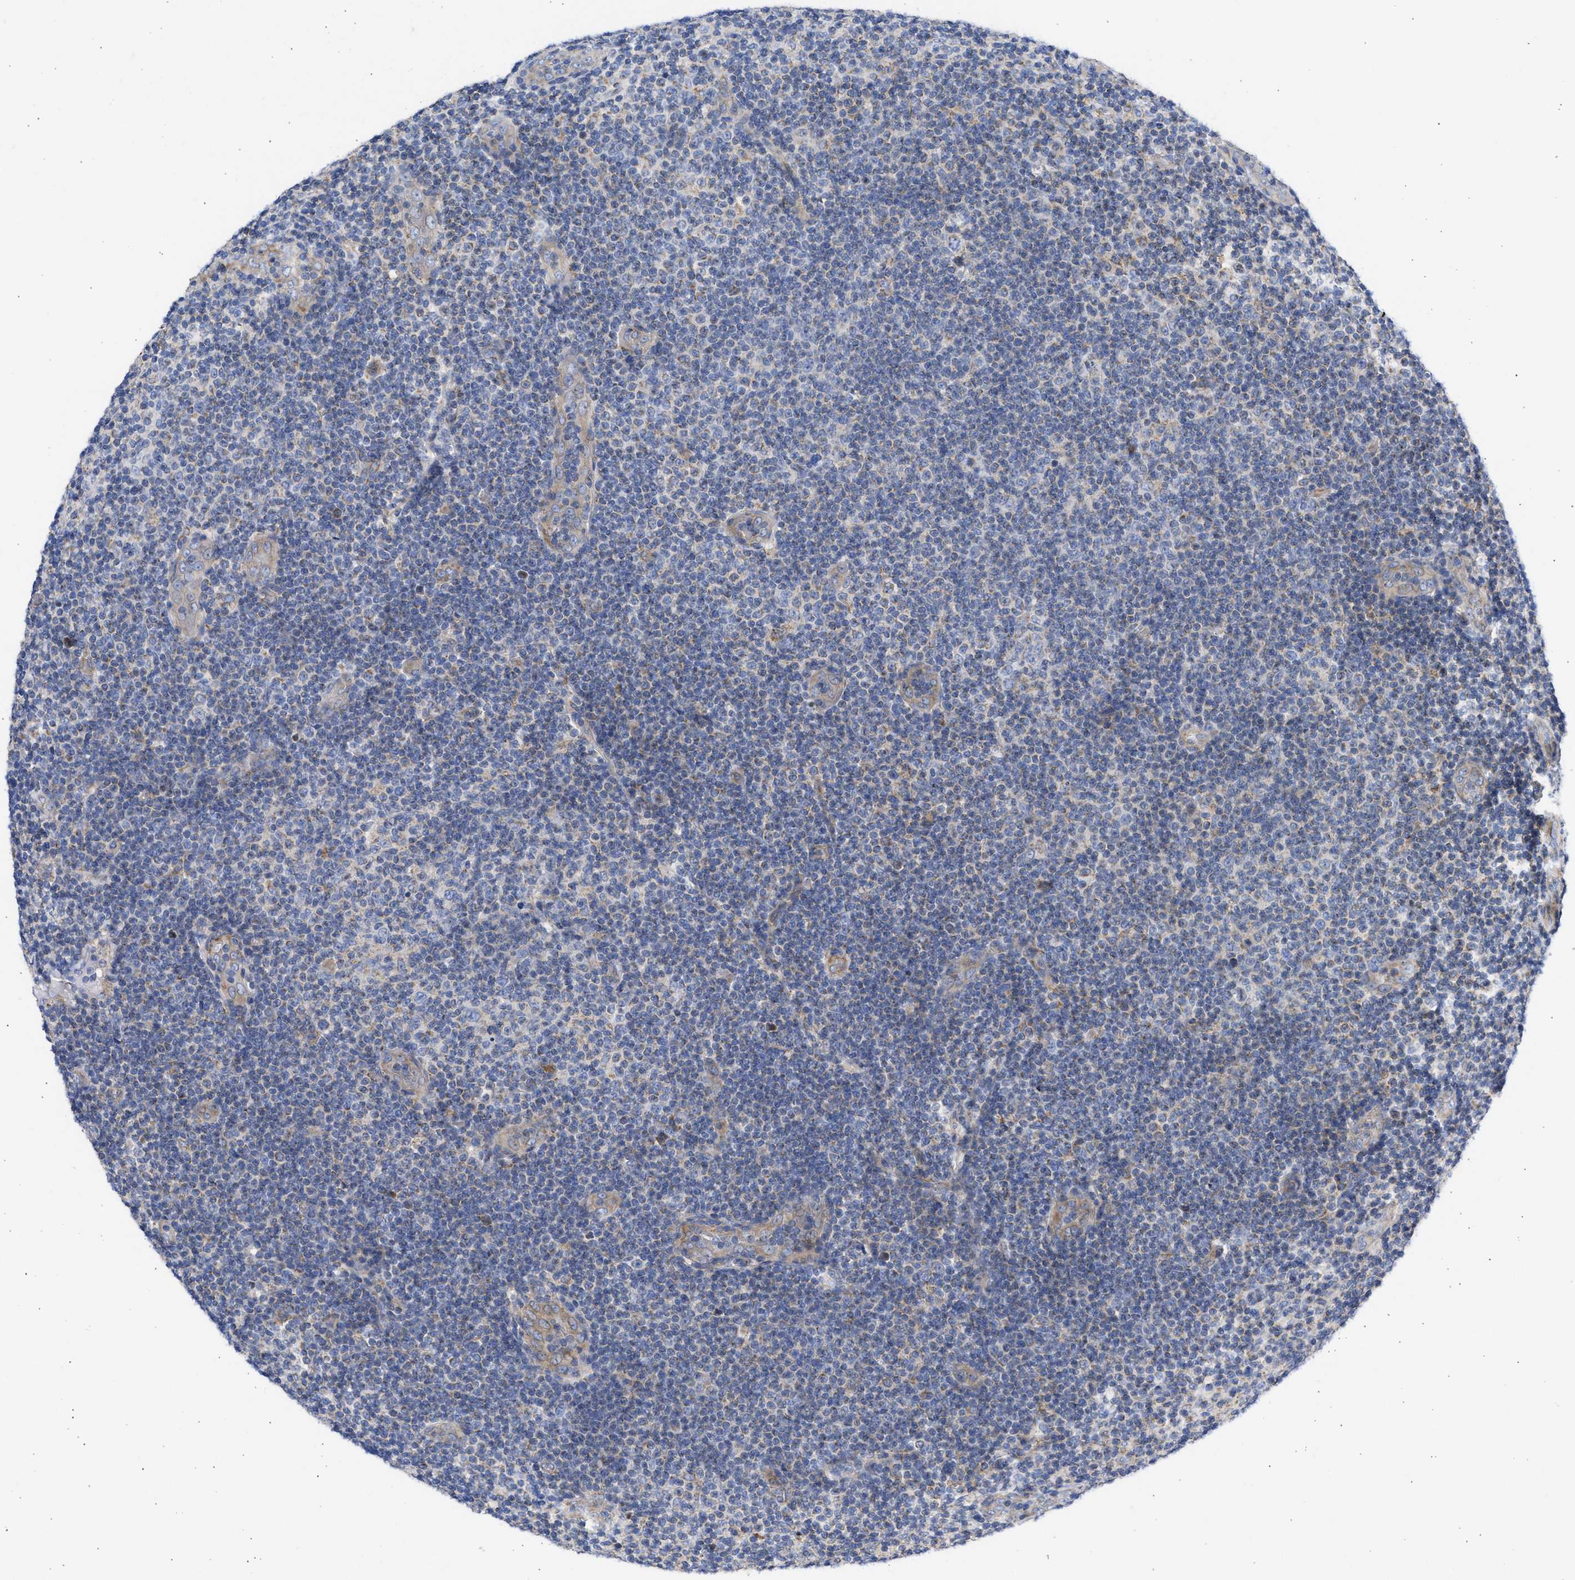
{"staining": {"intensity": "negative", "quantity": "none", "location": "none"}, "tissue": "lymphoma", "cell_type": "Tumor cells", "image_type": "cancer", "snomed": [{"axis": "morphology", "description": "Malignant lymphoma, non-Hodgkin's type, Low grade"}, {"axis": "topography", "description": "Lymph node"}], "caption": "Immunohistochemistry (IHC) of human lymphoma demonstrates no positivity in tumor cells. Nuclei are stained in blue.", "gene": "BTG3", "patient": {"sex": "male", "age": 83}}